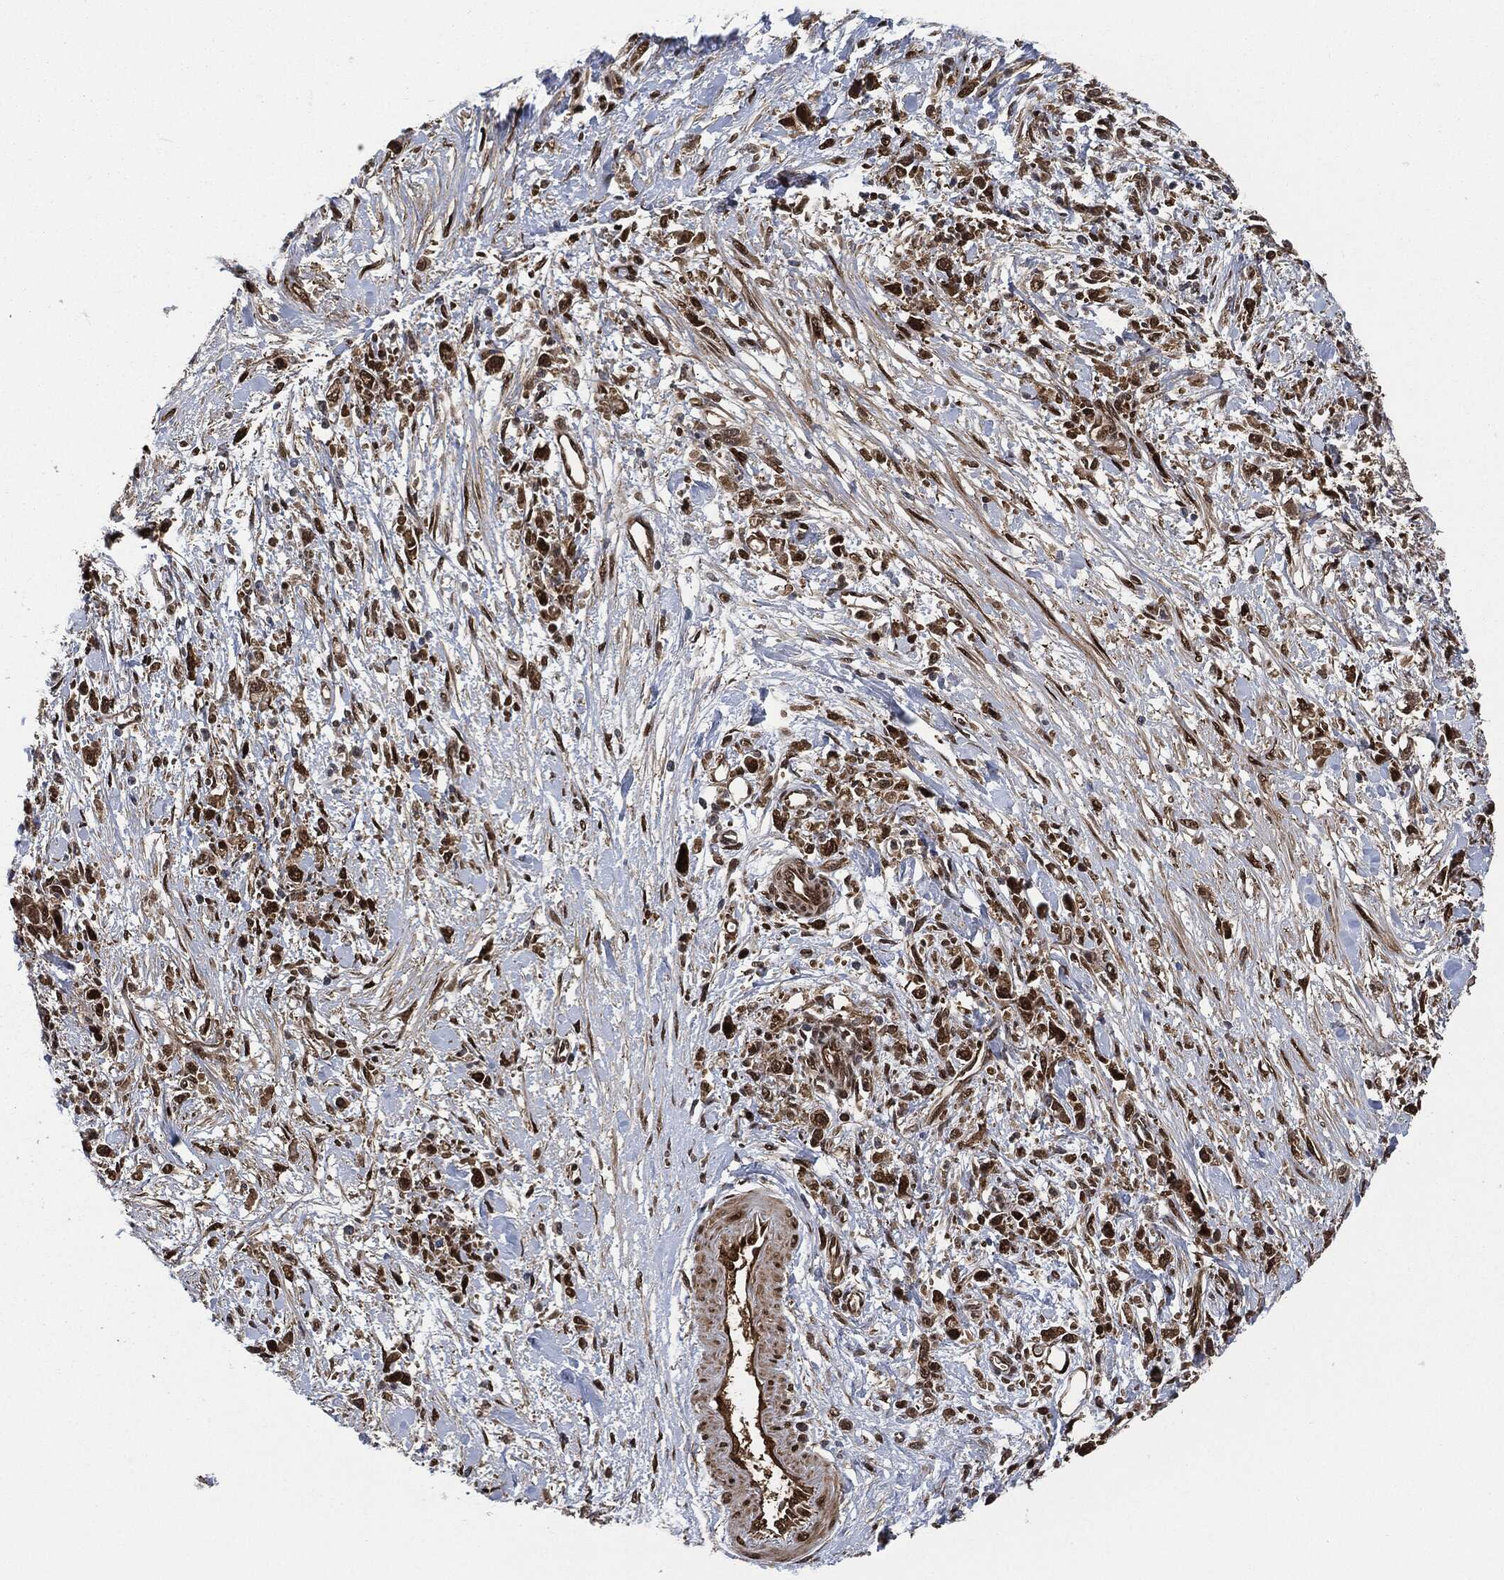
{"staining": {"intensity": "strong", "quantity": "25%-75%", "location": "cytoplasmic/membranous,nuclear"}, "tissue": "stomach cancer", "cell_type": "Tumor cells", "image_type": "cancer", "snomed": [{"axis": "morphology", "description": "Adenocarcinoma, NOS"}, {"axis": "topography", "description": "Stomach"}], "caption": "This image exhibits immunohistochemistry (IHC) staining of stomach adenocarcinoma, with high strong cytoplasmic/membranous and nuclear staining in approximately 25%-75% of tumor cells.", "gene": "DCTN1", "patient": {"sex": "female", "age": 59}}